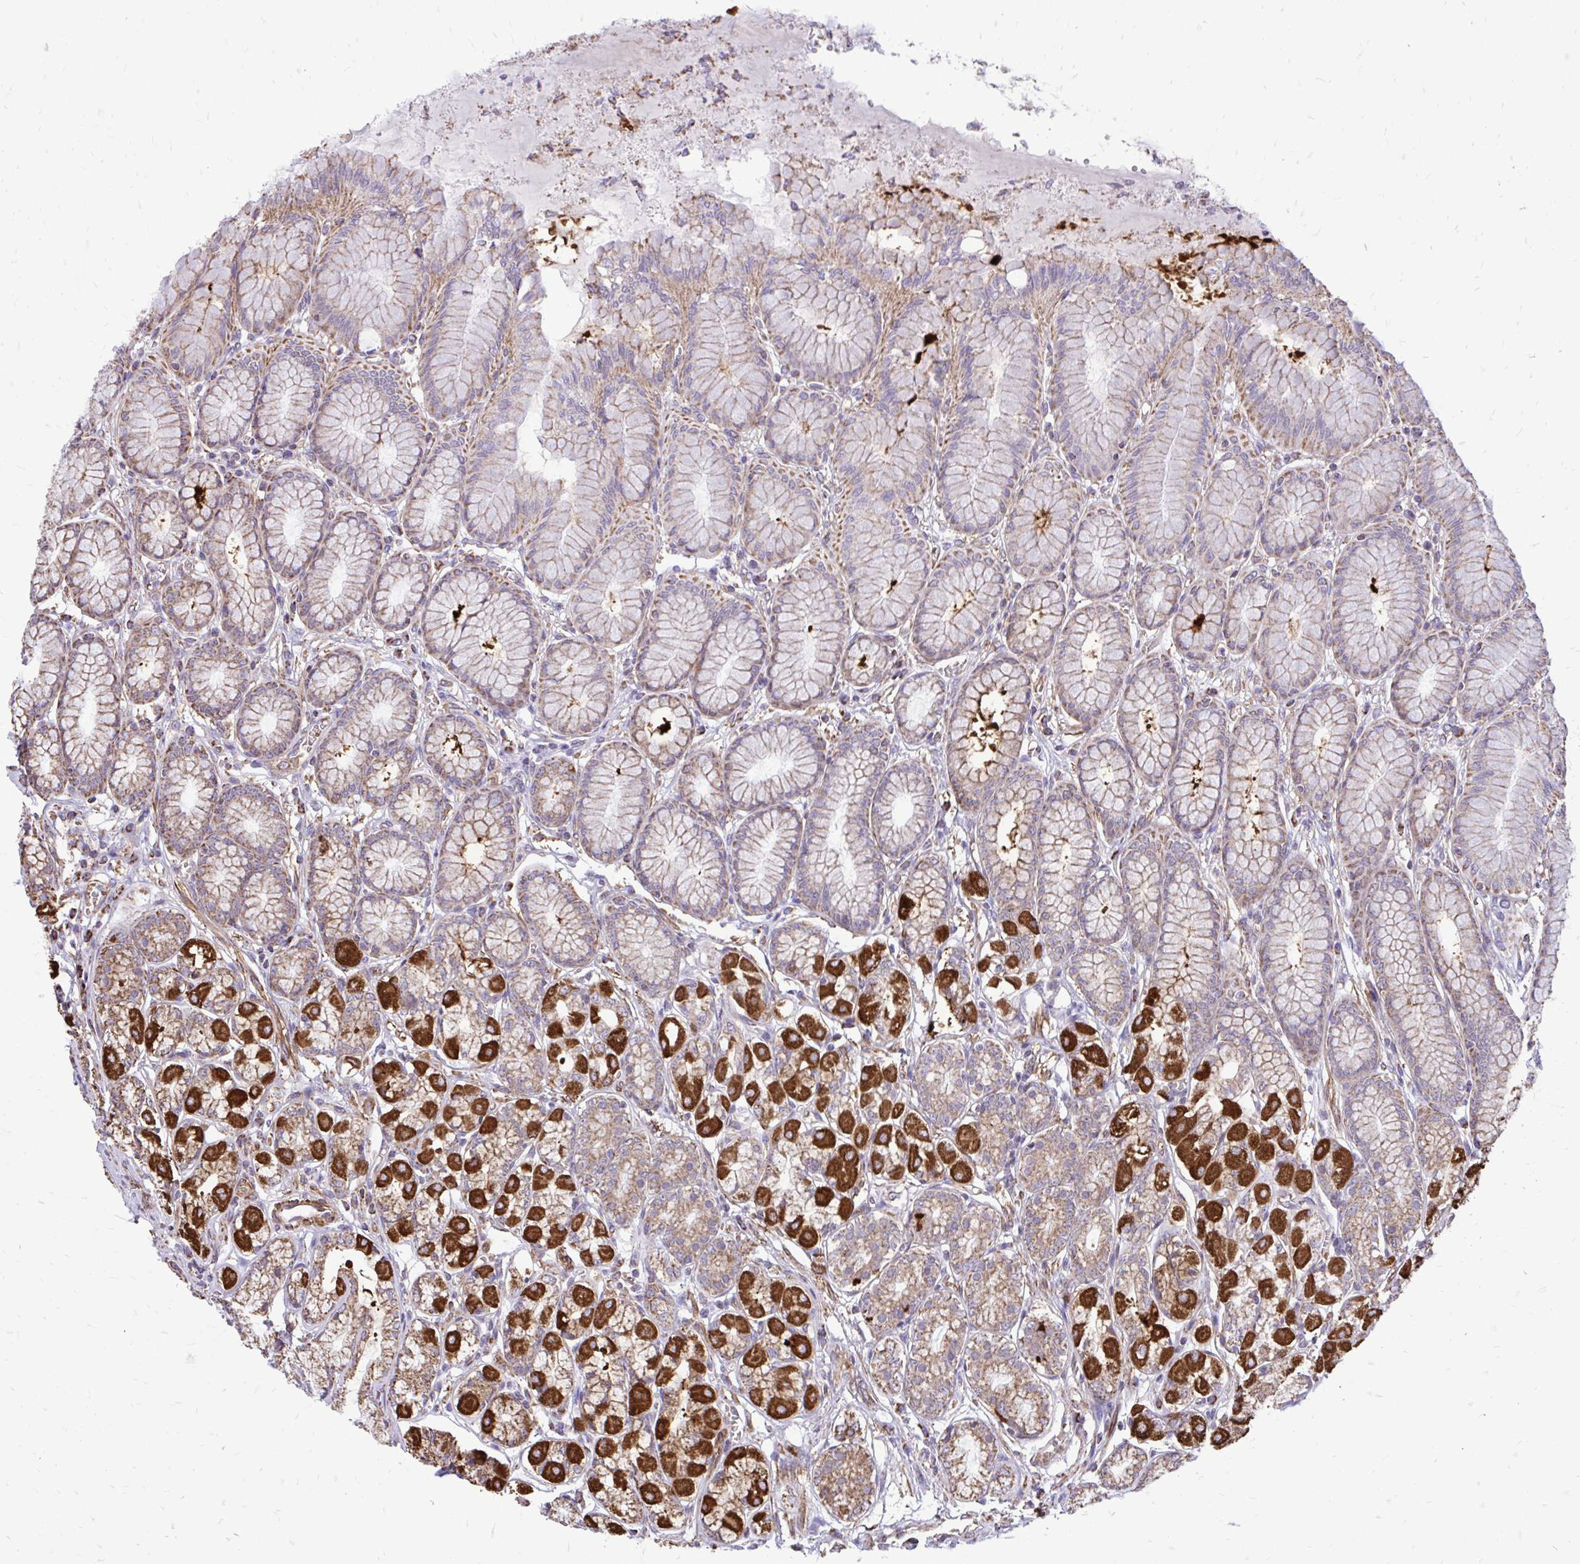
{"staining": {"intensity": "strong", "quantity": "25%-75%", "location": "cytoplasmic/membranous"}, "tissue": "stomach", "cell_type": "Glandular cells", "image_type": "normal", "snomed": [{"axis": "morphology", "description": "Normal tissue, NOS"}, {"axis": "topography", "description": "Stomach"}, {"axis": "topography", "description": "Stomach, lower"}], "caption": "Immunohistochemistry (IHC) (DAB) staining of benign stomach displays strong cytoplasmic/membranous protein positivity in approximately 25%-75% of glandular cells.", "gene": "UBE2C", "patient": {"sex": "male", "age": 76}}